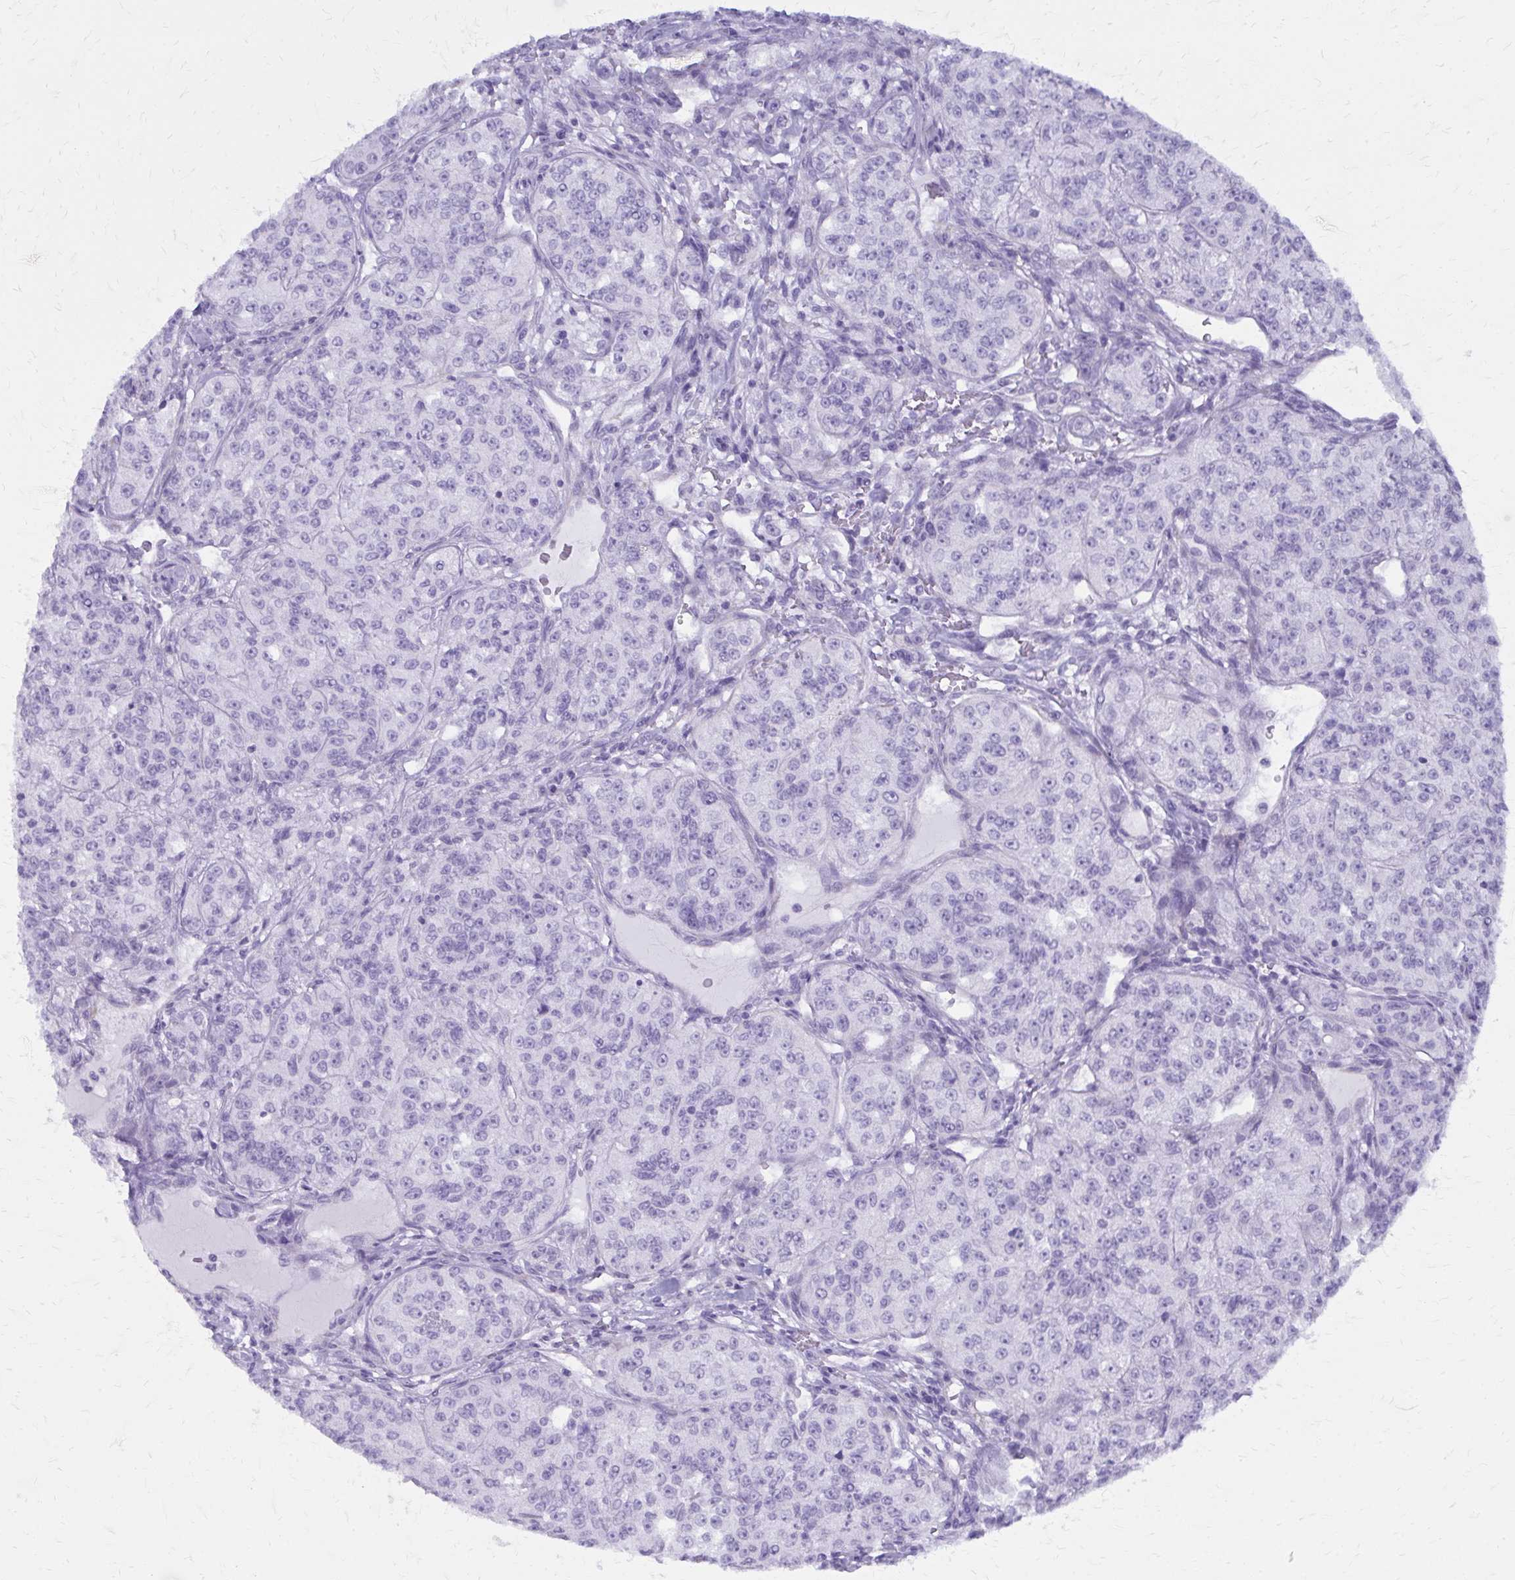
{"staining": {"intensity": "negative", "quantity": "none", "location": "none"}, "tissue": "renal cancer", "cell_type": "Tumor cells", "image_type": "cancer", "snomed": [{"axis": "morphology", "description": "Adenocarcinoma, NOS"}, {"axis": "topography", "description": "Kidney"}], "caption": "IHC histopathology image of human renal cancer stained for a protein (brown), which reveals no positivity in tumor cells. (Brightfield microscopy of DAB immunohistochemistry (IHC) at high magnification).", "gene": "GFAP", "patient": {"sex": "female", "age": 63}}